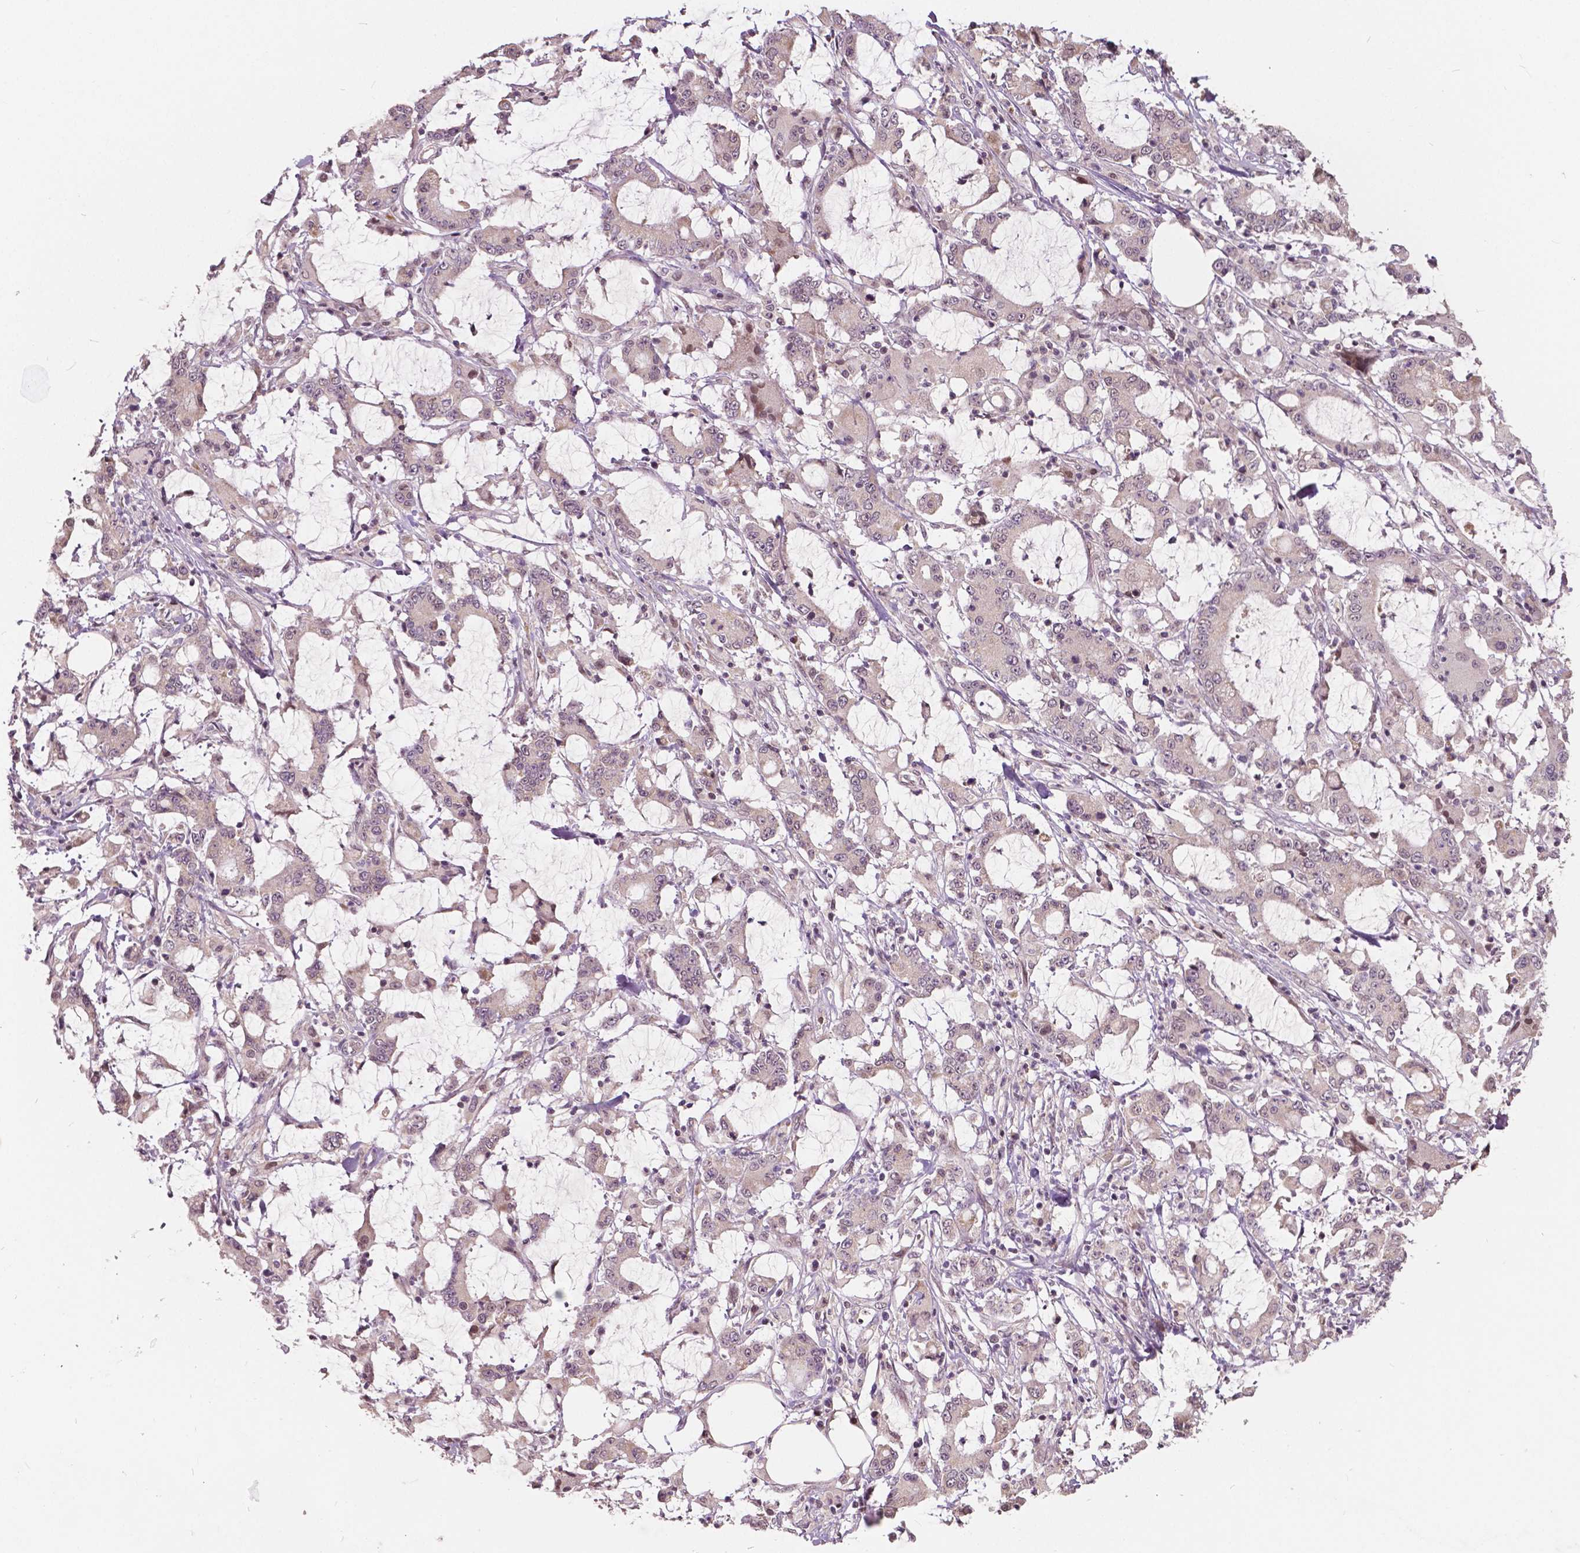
{"staining": {"intensity": "negative", "quantity": "none", "location": "none"}, "tissue": "stomach cancer", "cell_type": "Tumor cells", "image_type": "cancer", "snomed": [{"axis": "morphology", "description": "Adenocarcinoma, NOS"}, {"axis": "topography", "description": "Stomach, upper"}], "caption": "Protein analysis of stomach adenocarcinoma demonstrates no significant expression in tumor cells.", "gene": "HMBOX1", "patient": {"sex": "male", "age": 68}}